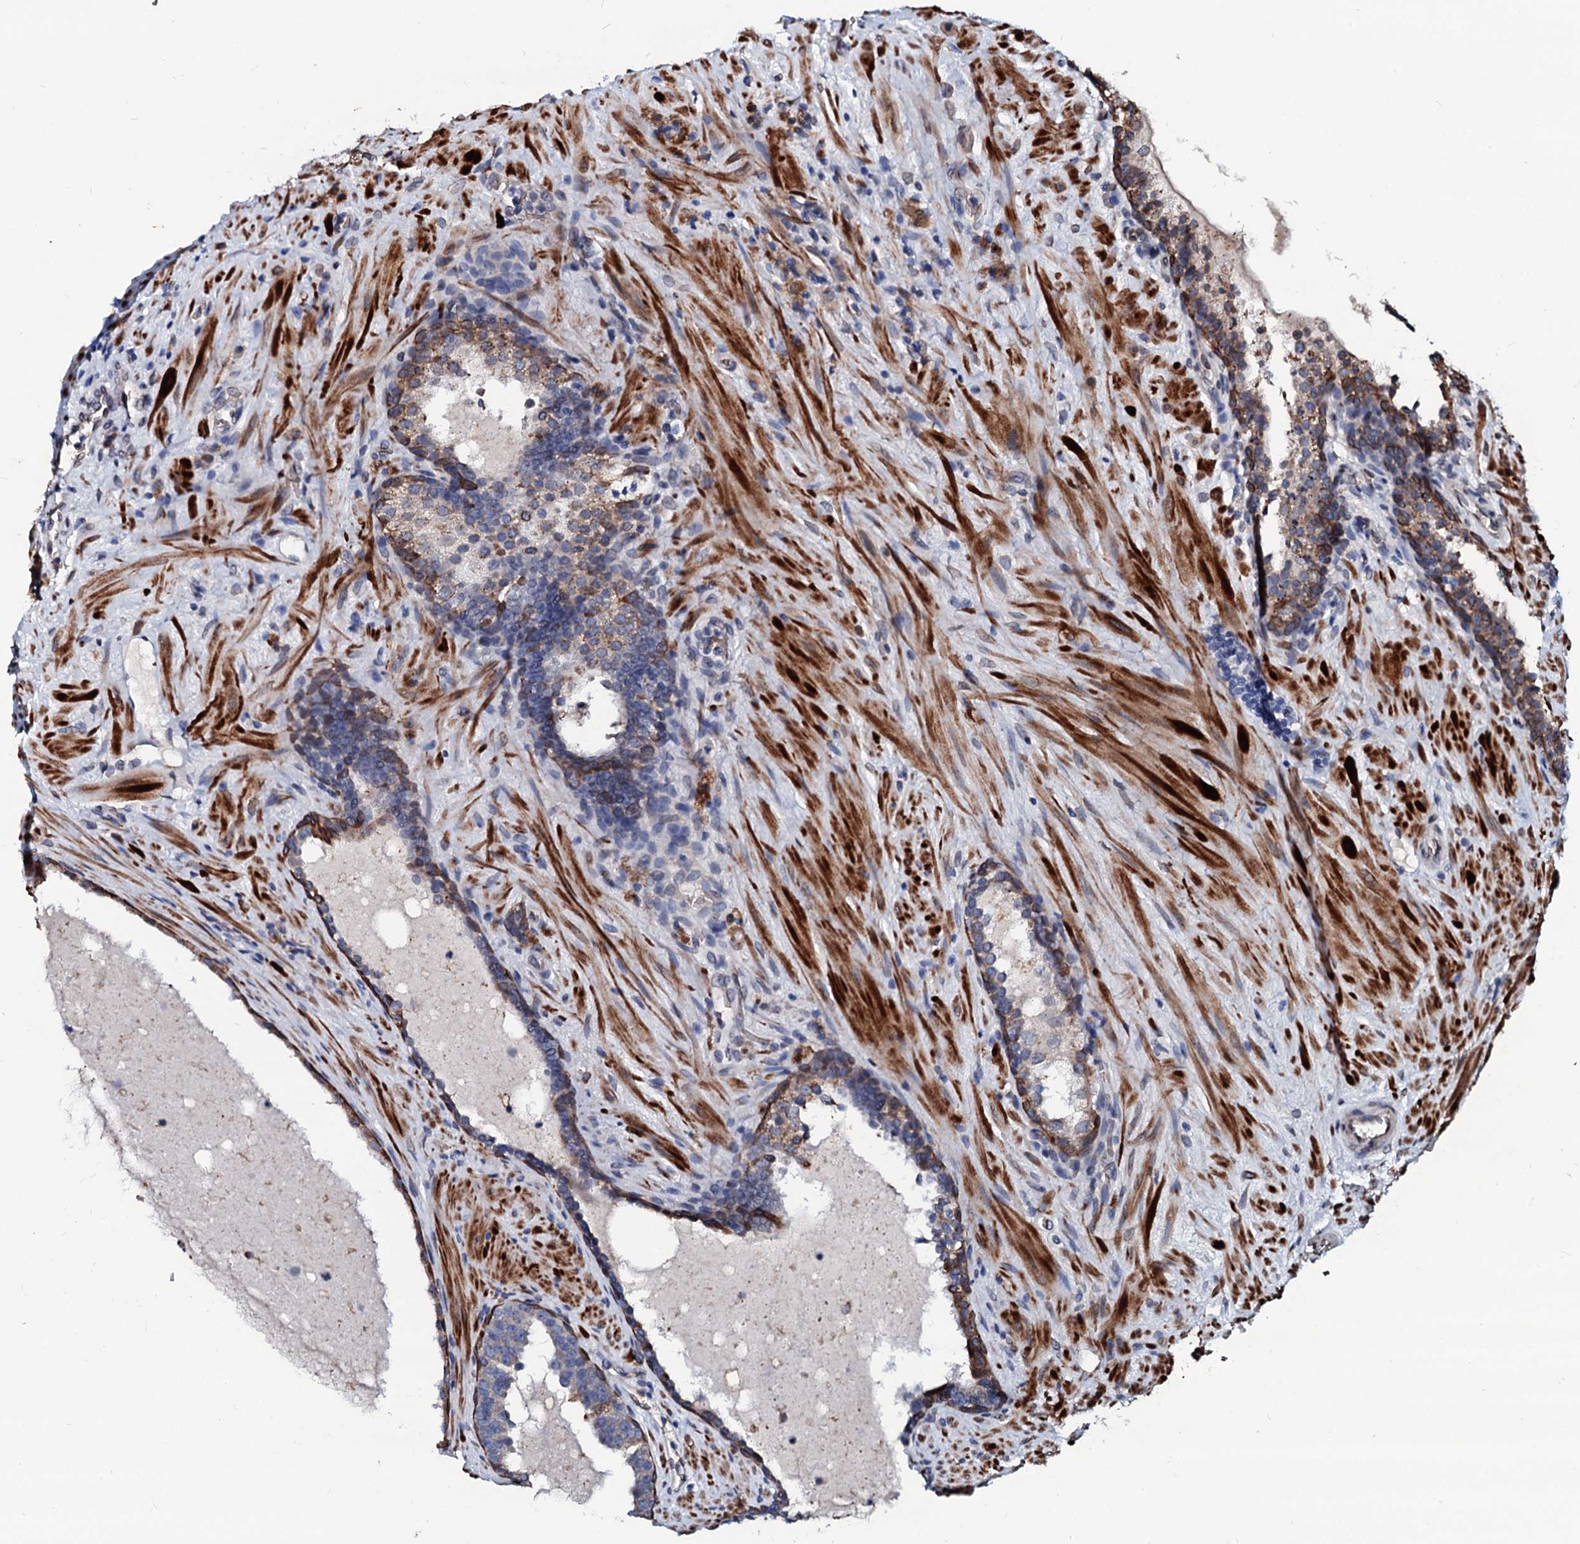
{"staining": {"intensity": "weak", "quantity": "<25%", "location": "cytoplasmic/membranous"}, "tissue": "prostate cancer", "cell_type": "Tumor cells", "image_type": "cancer", "snomed": [{"axis": "morphology", "description": "Adenocarcinoma, High grade"}, {"axis": "topography", "description": "Prostate"}], "caption": "Tumor cells show no significant expression in prostate adenocarcinoma (high-grade).", "gene": "NRP2", "patient": {"sex": "male", "age": 65}}